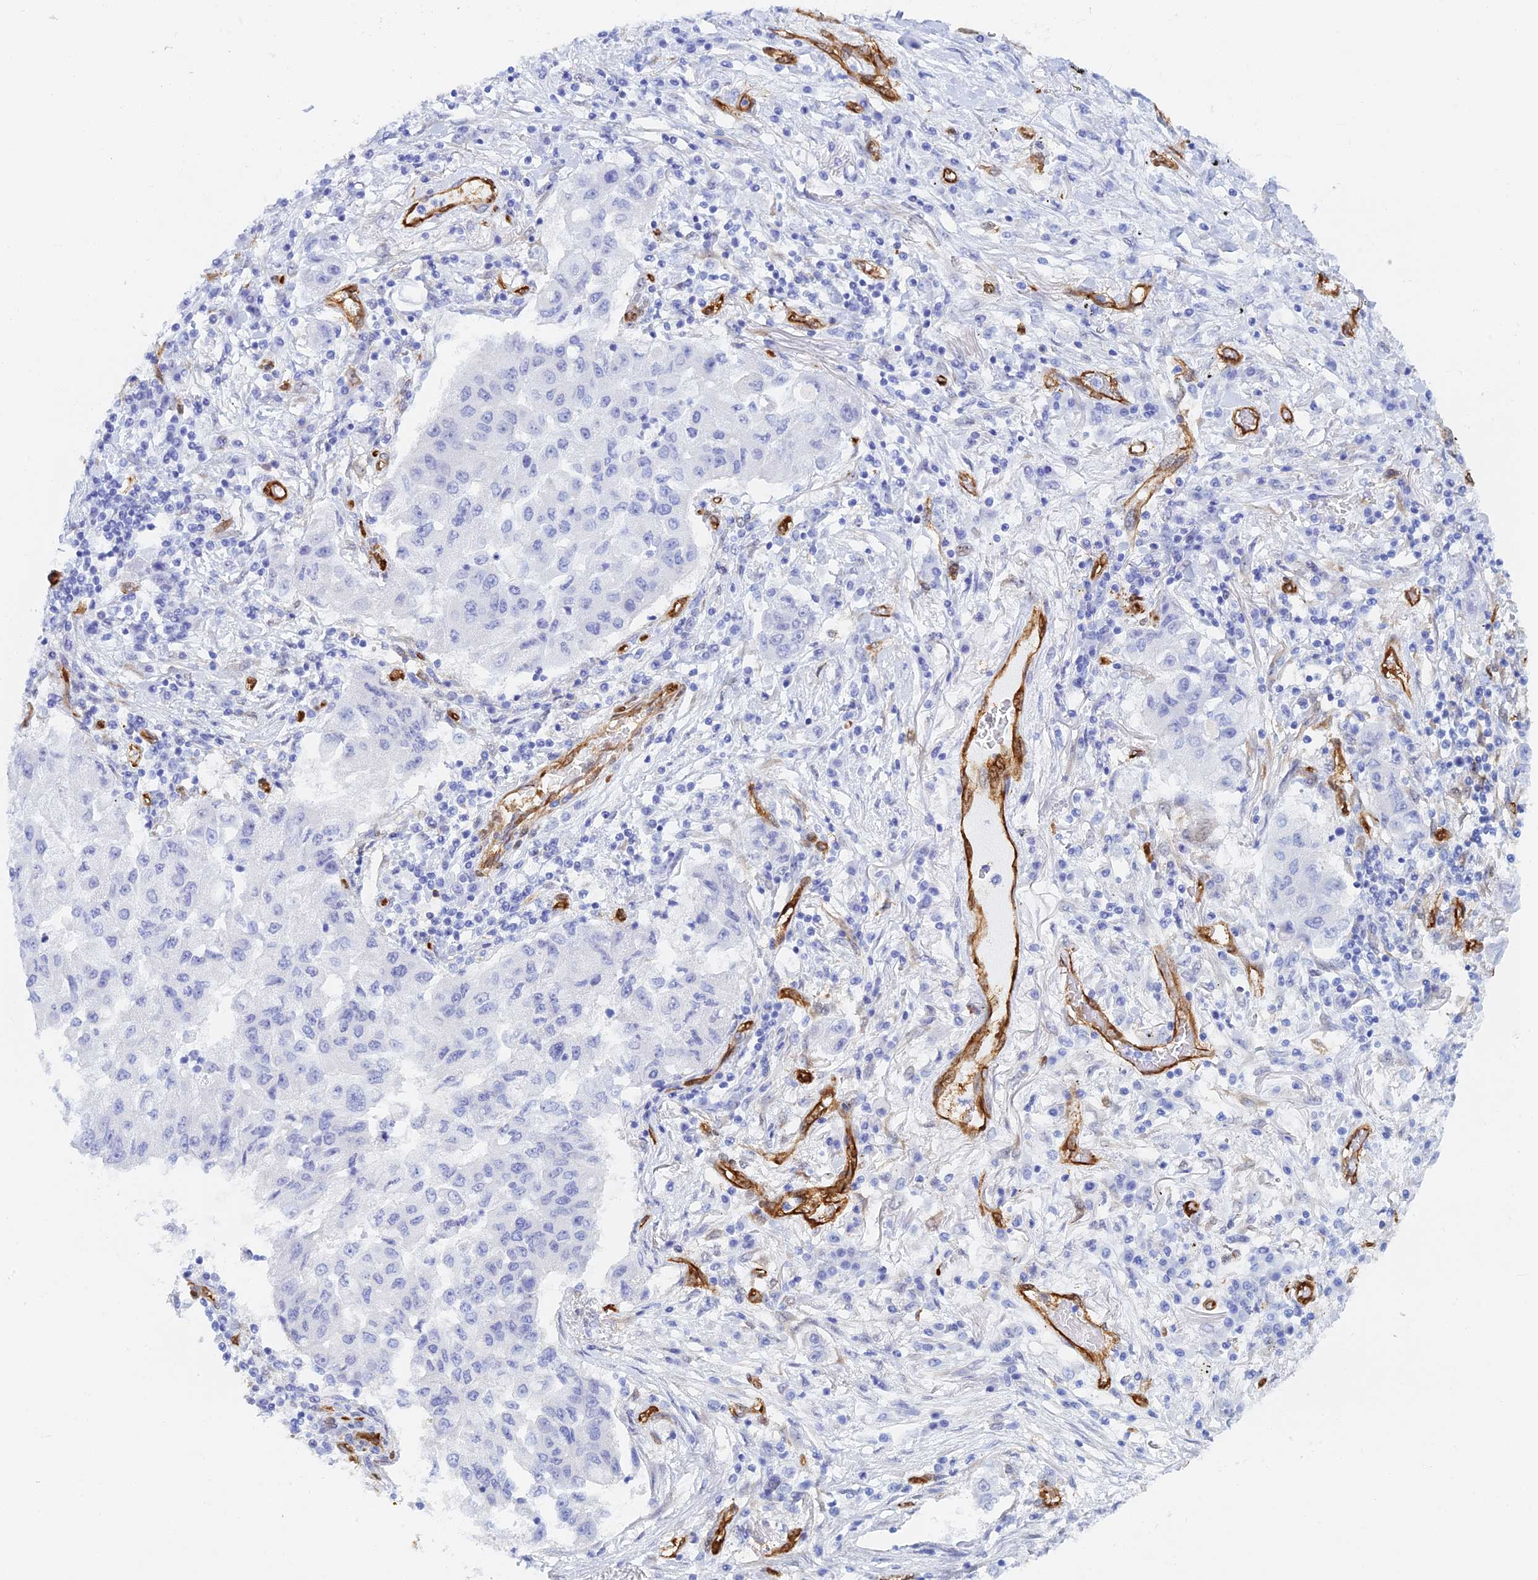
{"staining": {"intensity": "negative", "quantity": "none", "location": "none"}, "tissue": "lung cancer", "cell_type": "Tumor cells", "image_type": "cancer", "snomed": [{"axis": "morphology", "description": "Squamous cell carcinoma, NOS"}, {"axis": "topography", "description": "Lung"}], "caption": "The histopathology image exhibits no significant expression in tumor cells of lung cancer. (Brightfield microscopy of DAB IHC at high magnification).", "gene": "CRIP2", "patient": {"sex": "male", "age": 74}}